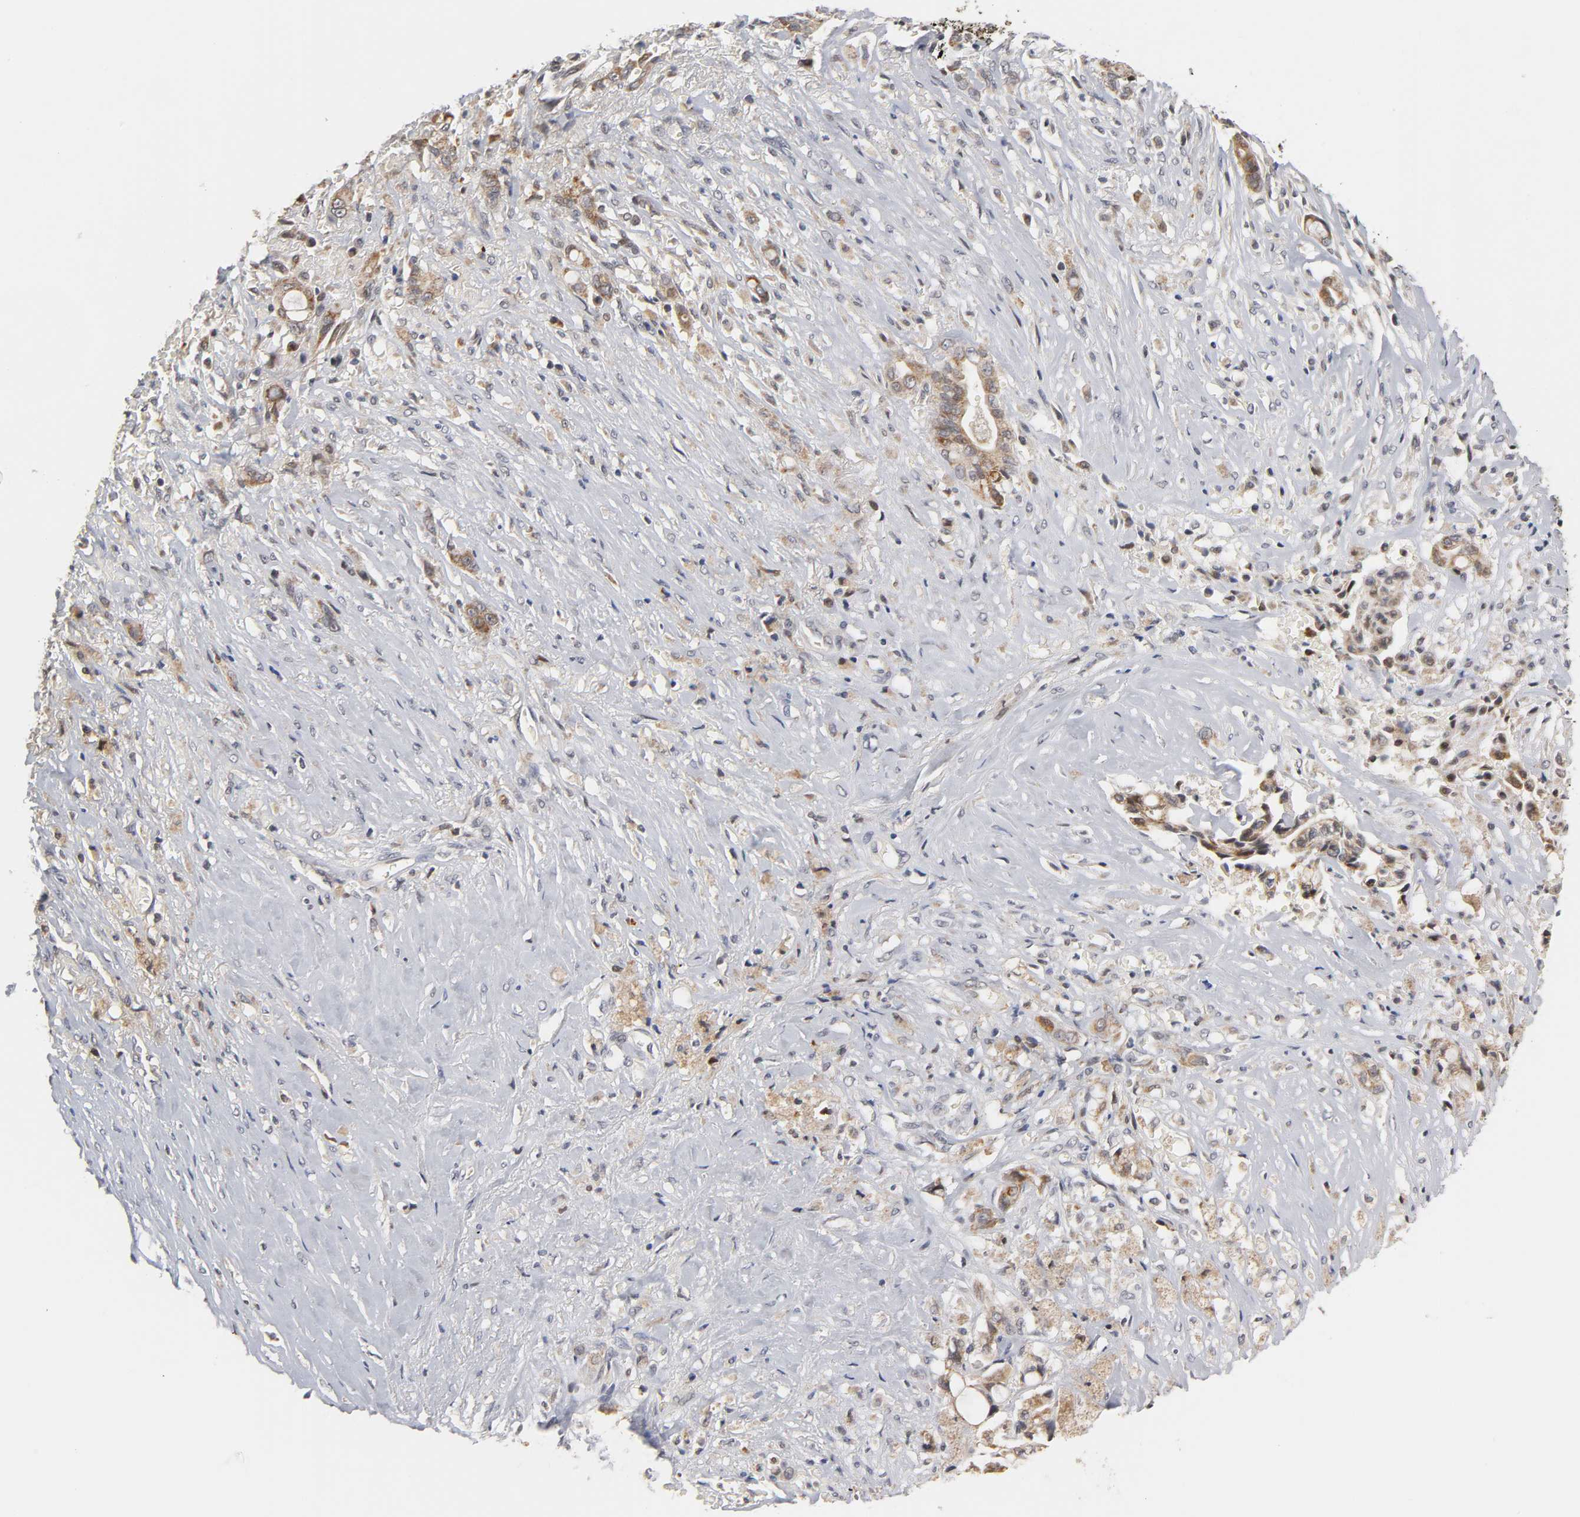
{"staining": {"intensity": "moderate", "quantity": ">75%", "location": "cytoplasmic/membranous"}, "tissue": "liver cancer", "cell_type": "Tumor cells", "image_type": "cancer", "snomed": [{"axis": "morphology", "description": "Cholangiocarcinoma"}, {"axis": "topography", "description": "Liver"}], "caption": "Moderate cytoplasmic/membranous protein positivity is appreciated in about >75% of tumor cells in liver cancer (cholangiocarcinoma).", "gene": "GSTZ1", "patient": {"sex": "female", "age": 70}}